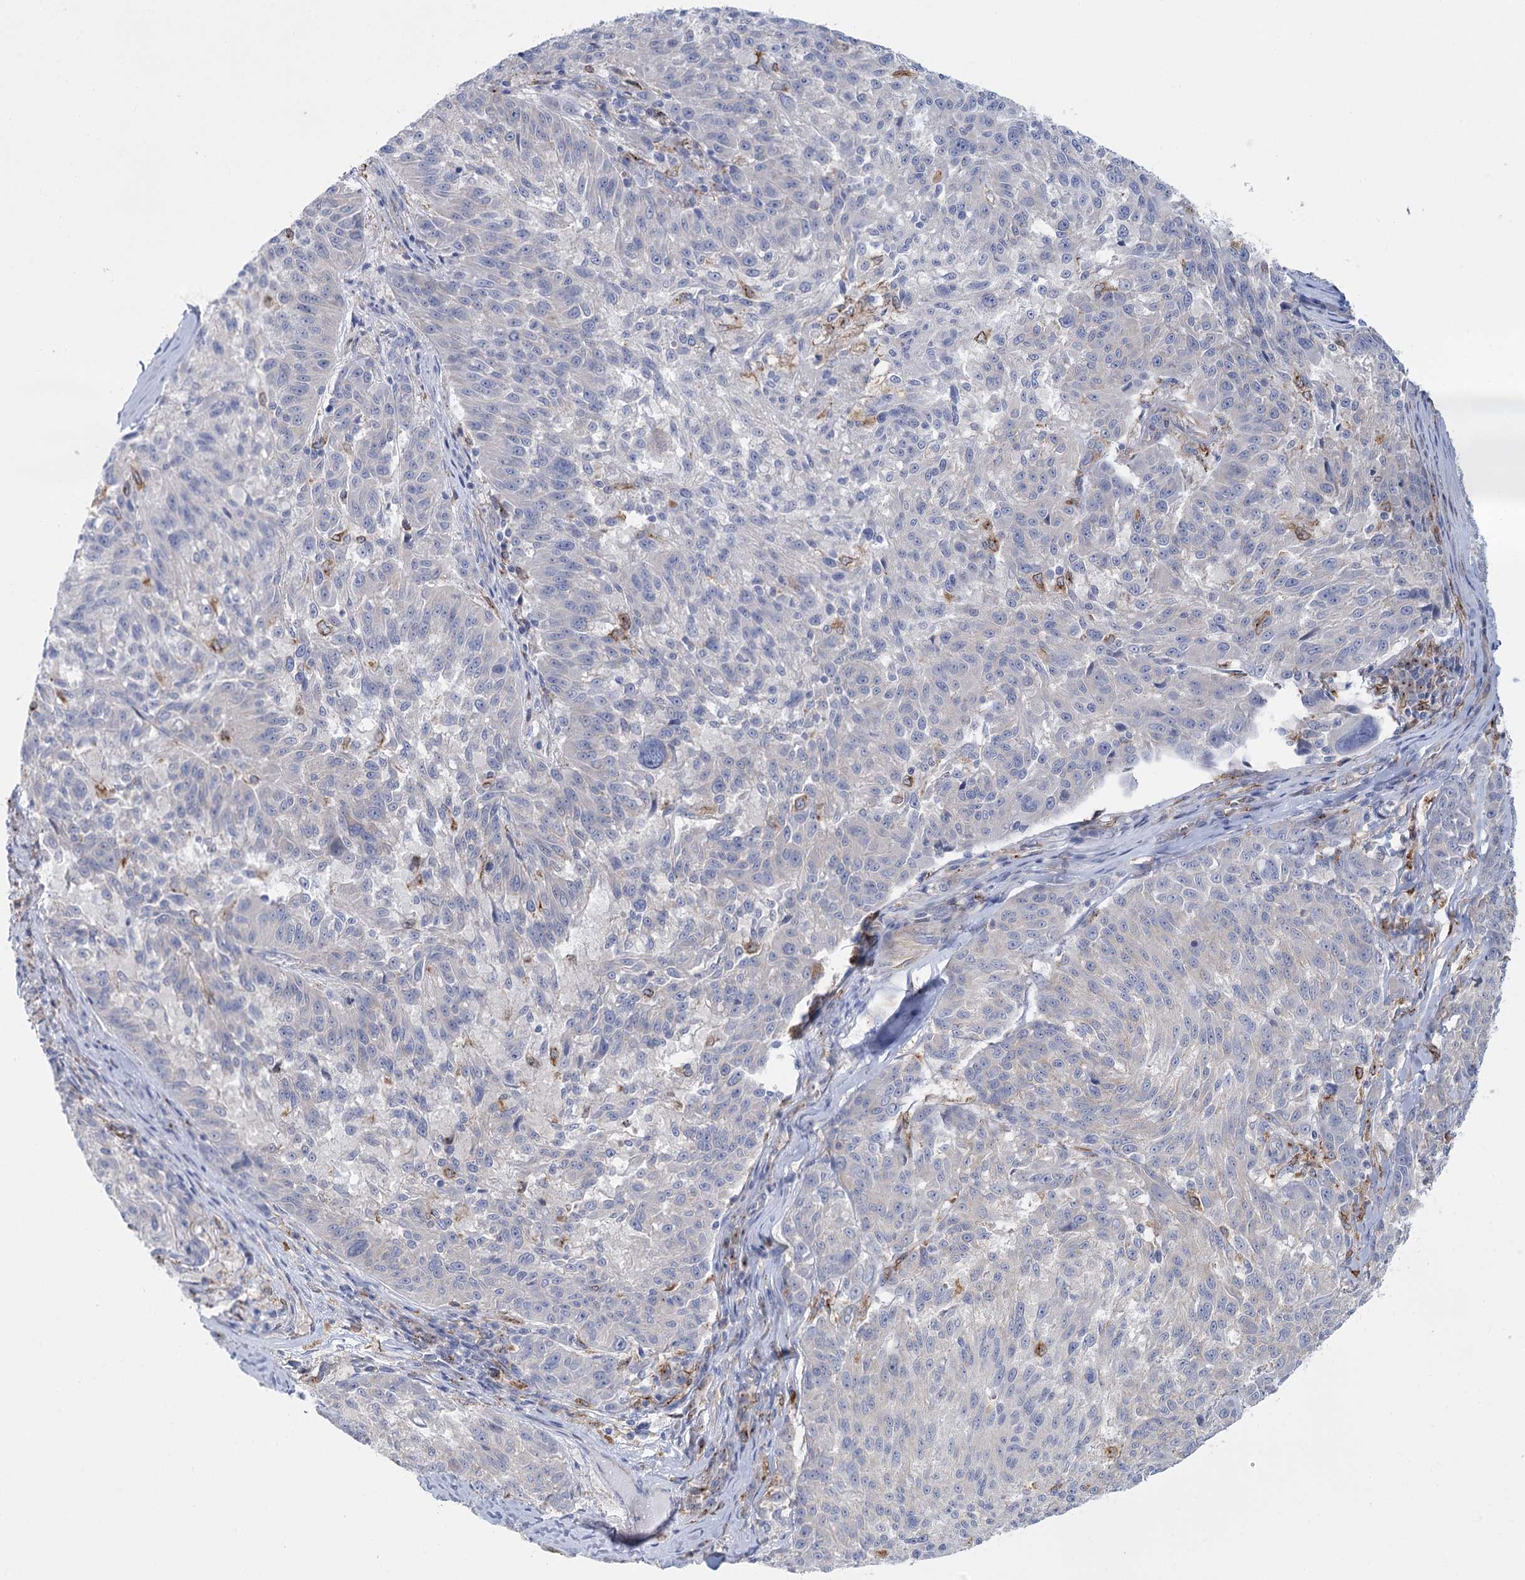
{"staining": {"intensity": "negative", "quantity": "none", "location": "none"}, "tissue": "melanoma", "cell_type": "Tumor cells", "image_type": "cancer", "snomed": [{"axis": "morphology", "description": "Malignant melanoma, NOS"}, {"axis": "topography", "description": "Skin"}], "caption": "Human melanoma stained for a protein using immunohistochemistry demonstrates no staining in tumor cells.", "gene": "CCDC88A", "patient": {"sex": "male", "age": 53}}